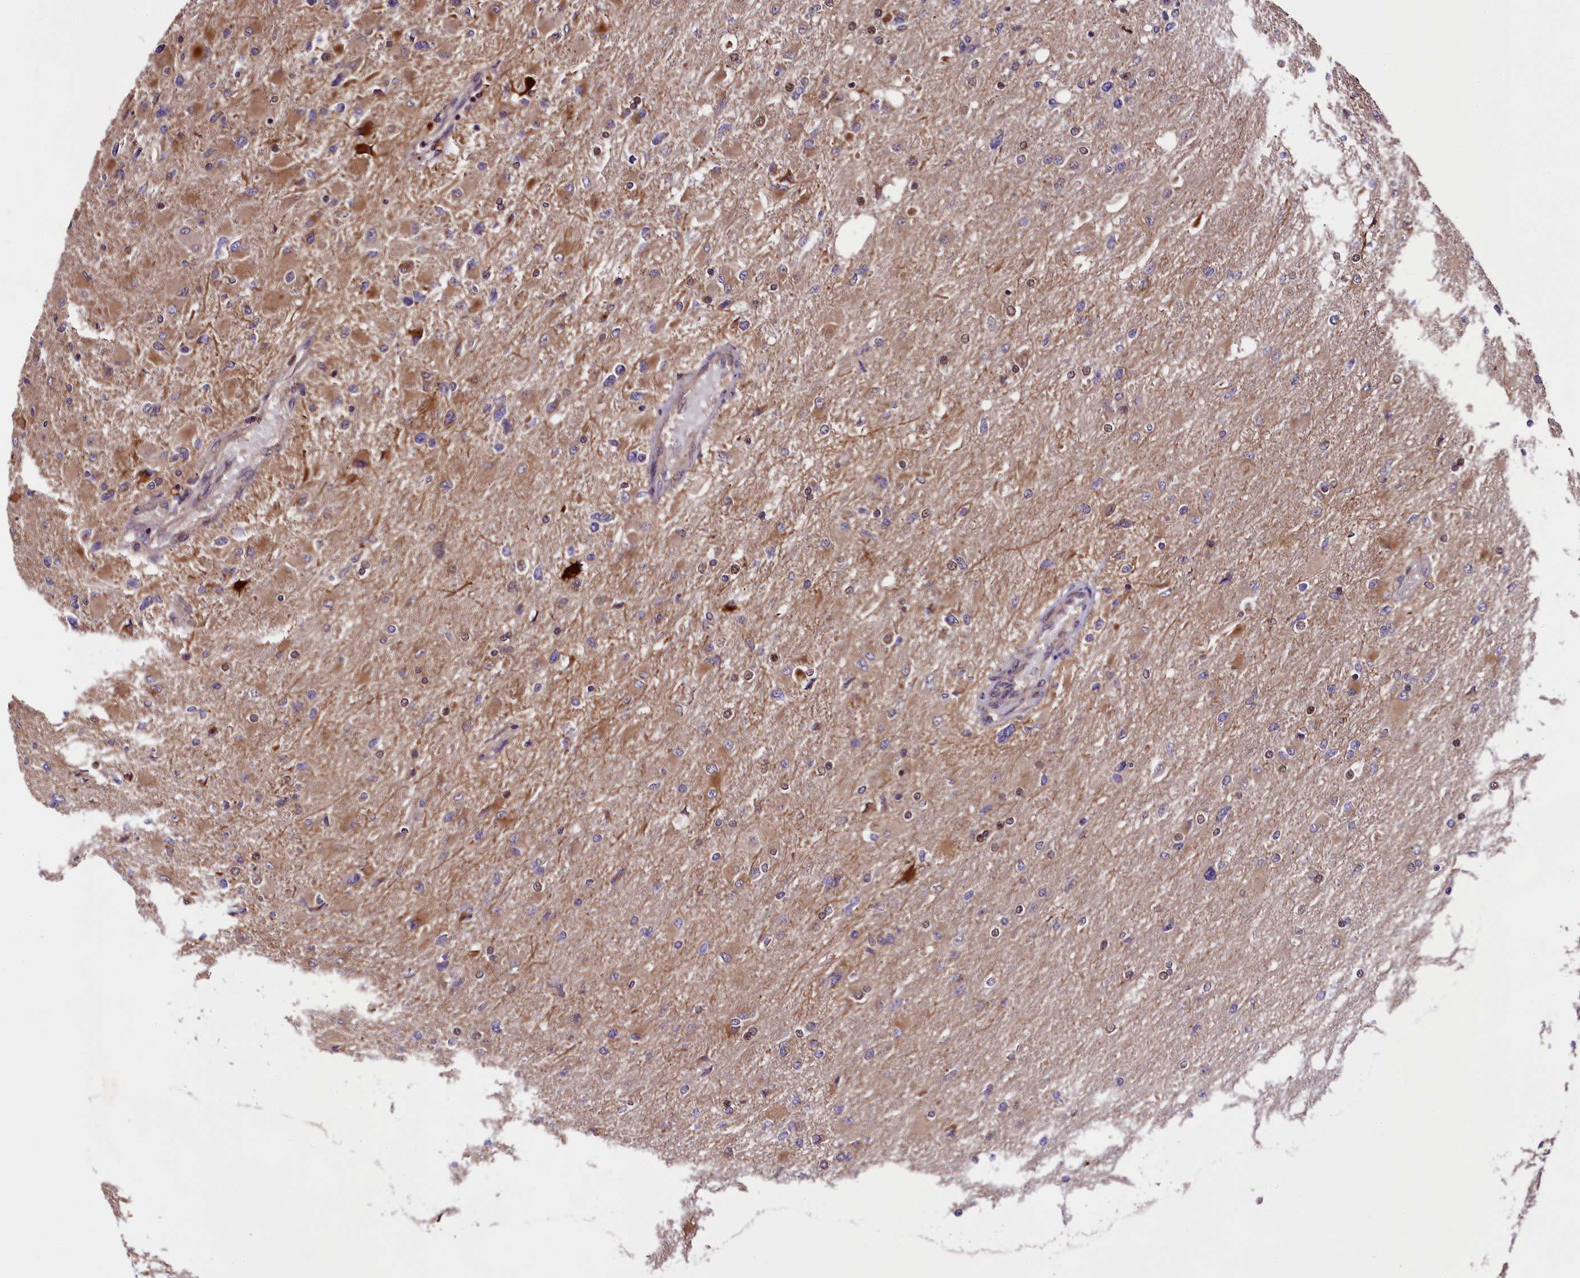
{"staining": {"intensity": "weak", "quantity": "25%-75%", "location": "cytoplasmic/membranous"}, "tissue": "glioma", "cell_type": "Tumor cells", "image_type": "cancer", "snomed": [{"axis": "morphology", "description": "Glioma, malignant, High grade"}, {"axis": "topography", "description": "Cerebral cortex"}], "caption": "Protein analysis of malignant glioma (high-grade) tissue reveals weak cytoplasmic/membranous staining in approximately 25%-75% of tumor cells.", "gene": "DOHH", "patient": {"sex": "female", "age": 36}}